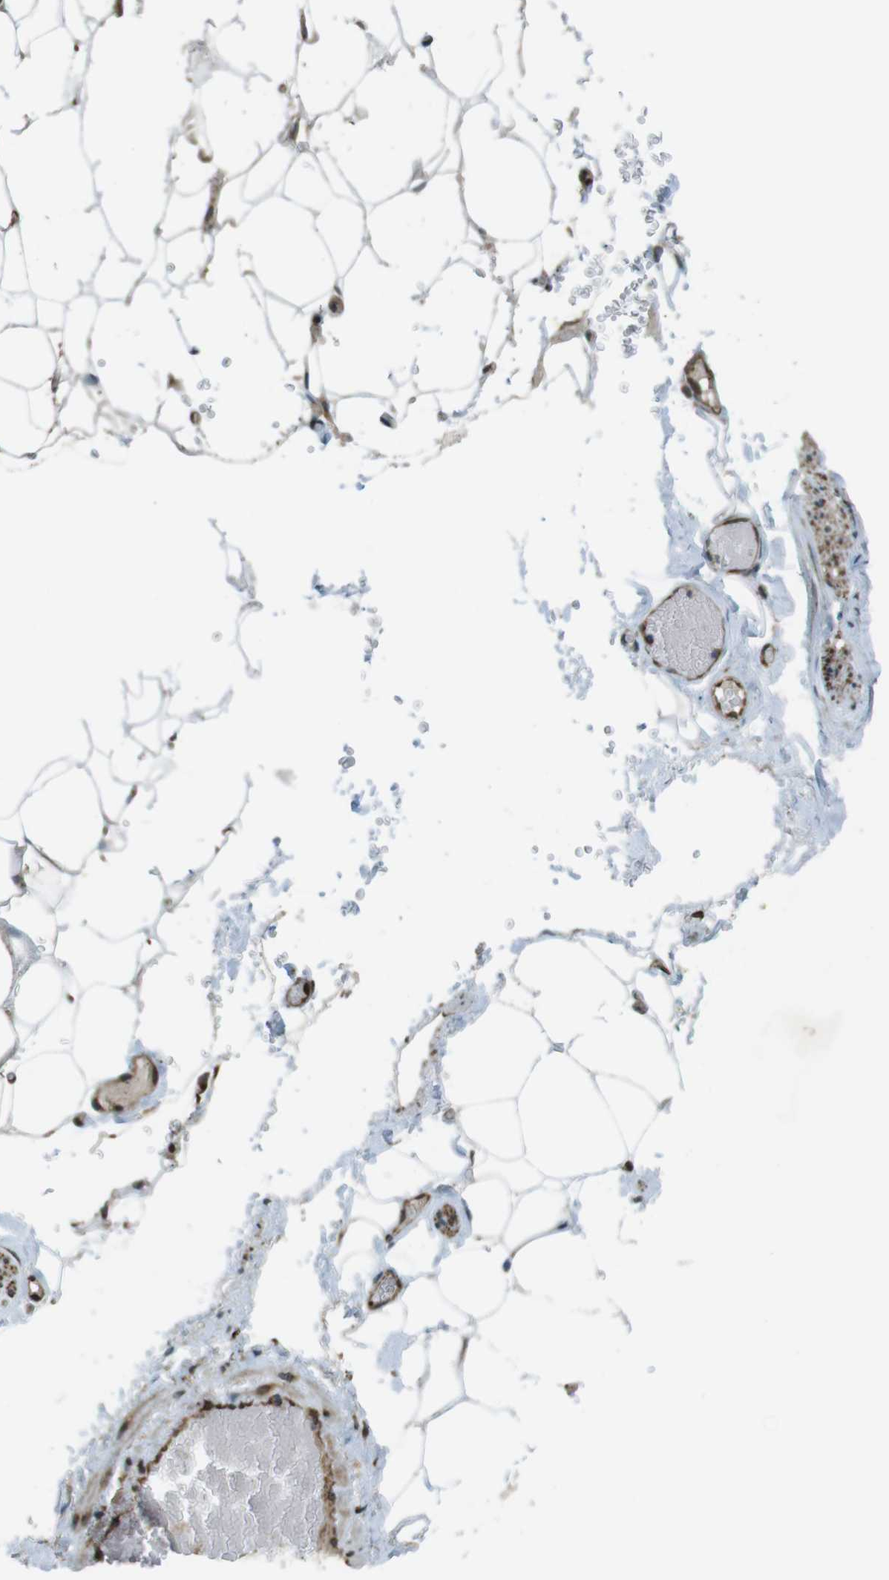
{"staining": {"intensity": "moderate", "quantity": ">75%", "location": "cytoplasmic/membranous,nuclear"}, "tissue": "adipose tissue", "cell_type": "Adipocytes", "image_type": "normal", "snomed": [{"axis": "morphology", "description": "Normal tissue, NOS"}, {"axis": "topography", "description": "Peripheral nerve tissue"}], "caption": "Approximately >75% of adipocytes in normal adipose tissue display moderate cytoplasmic/membranous,nuclear protein staining as visualized by brown immunohistochemical staining.", "gene": "ZNF330", "patient": {"sex": "male", "age": 70}}